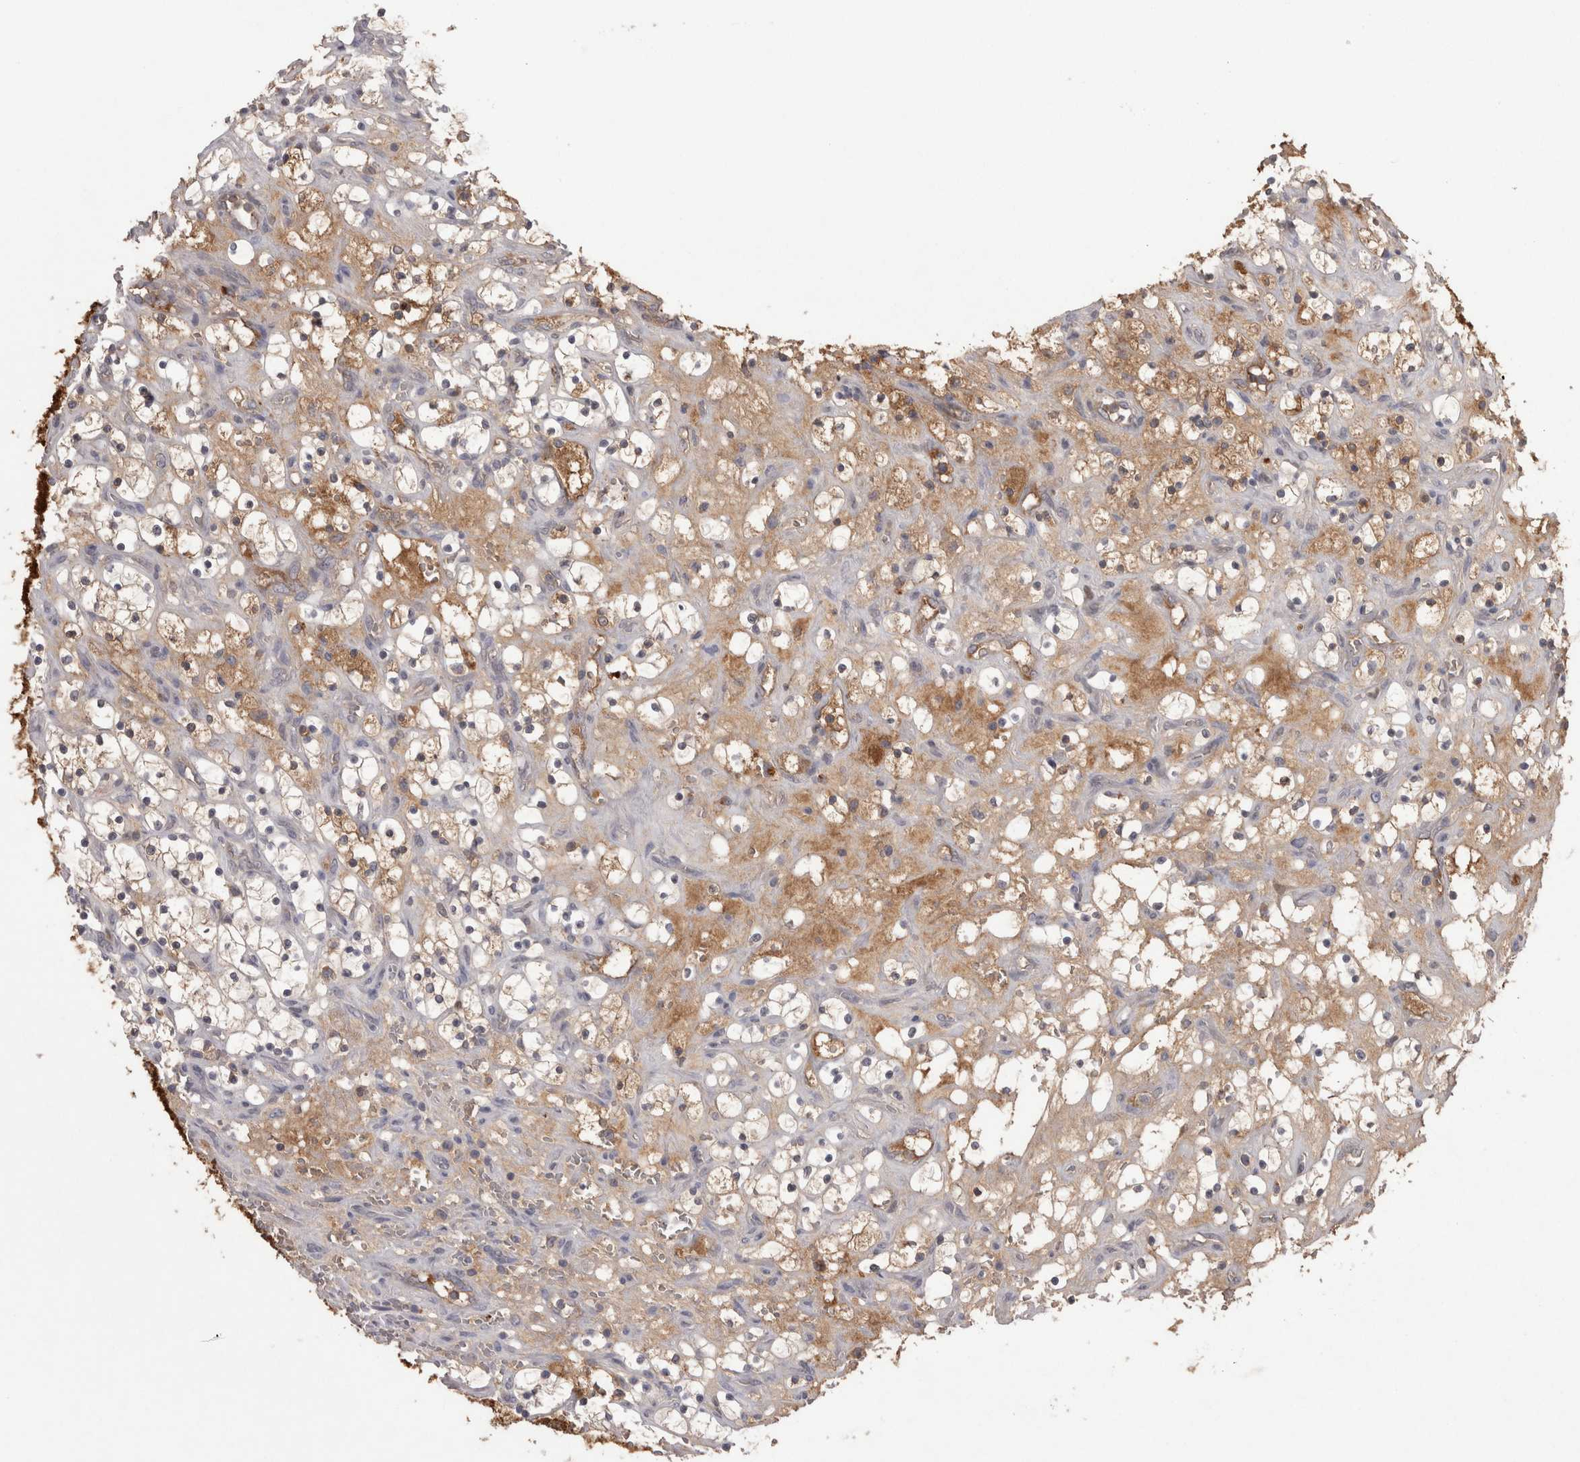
{"staining": {"intensity": "moderate", "quantity": "<25%", "location": "cytoplasmic/membranous"}, "tissue": "renal cancer", "cell_type": "Tumor cells", "image_type": "cancer", "snomed": [{"axis": "morphology", "description": "Adenocarcinoma, NOS"}, {"axis": "topography", "description": "Kidney"}], "caption": "The immunohistochemical stain labels moderate cytoplasmic/membranous expression in tumor cells of renal adenocarcinoma tissue.", "gene": "SAA4", "patient": {"sex": "female", "age": 69}}